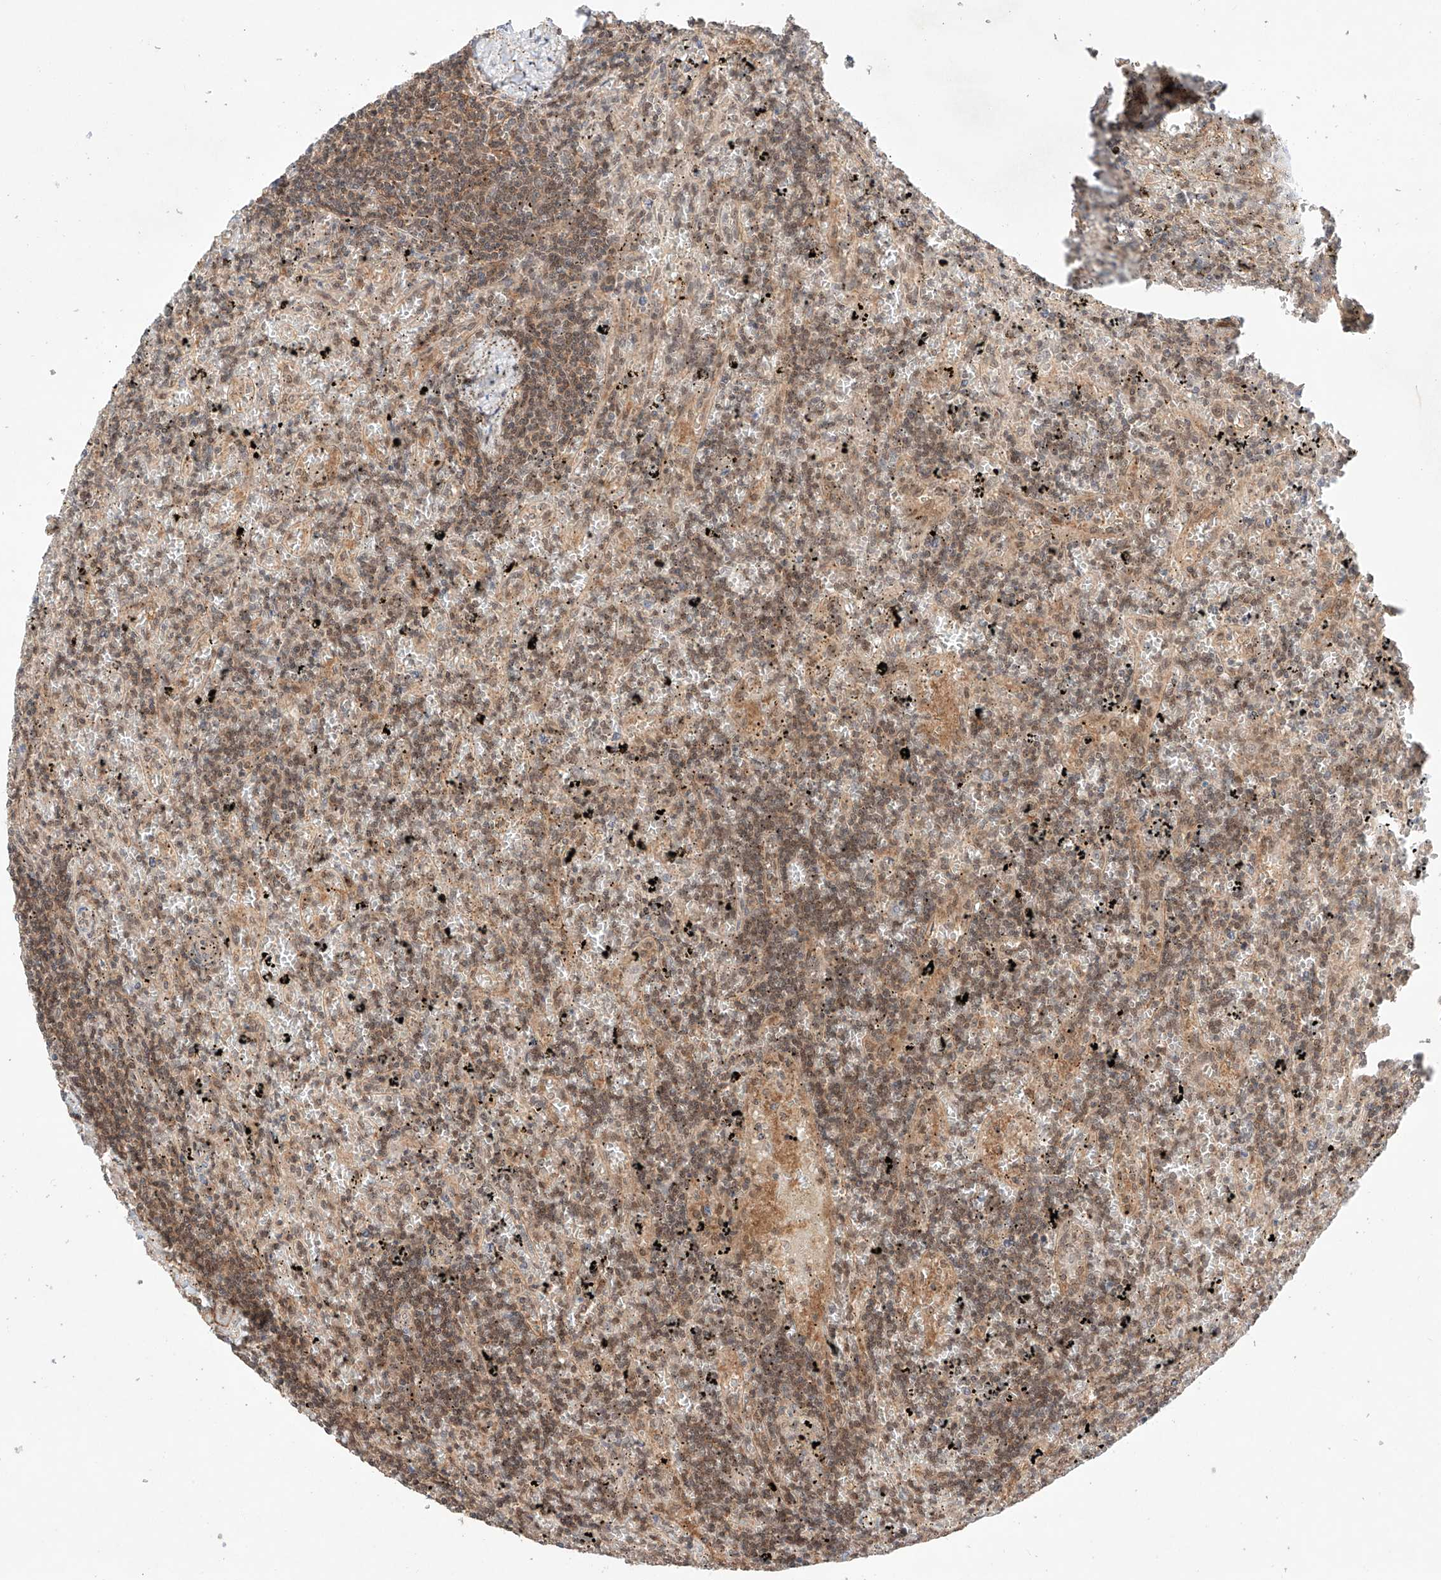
{"staining": {"intensity": "moderate", "quantity": ">75%", "location": "cytoplasmic/membranous"}, "tissue": "lymphoma", "cell_type": "Tumor cells", "image_type": "cancer", "snomed": [{"axis": "morphology", "description": "Malignant lymphoma, non-Hodgkin's type, Low grade"}, {"axis": "topography", "description": "Spleen"}], "caption": "Protein expression analysis of human malignant lymphoma, non-Hodgkin's type (low-grade) reveals moderate cytoplasmic/membranous staining in about >75% of tumor cells.", "gene": "TSR2", "patient": {"sex": "male", "age": 76}}